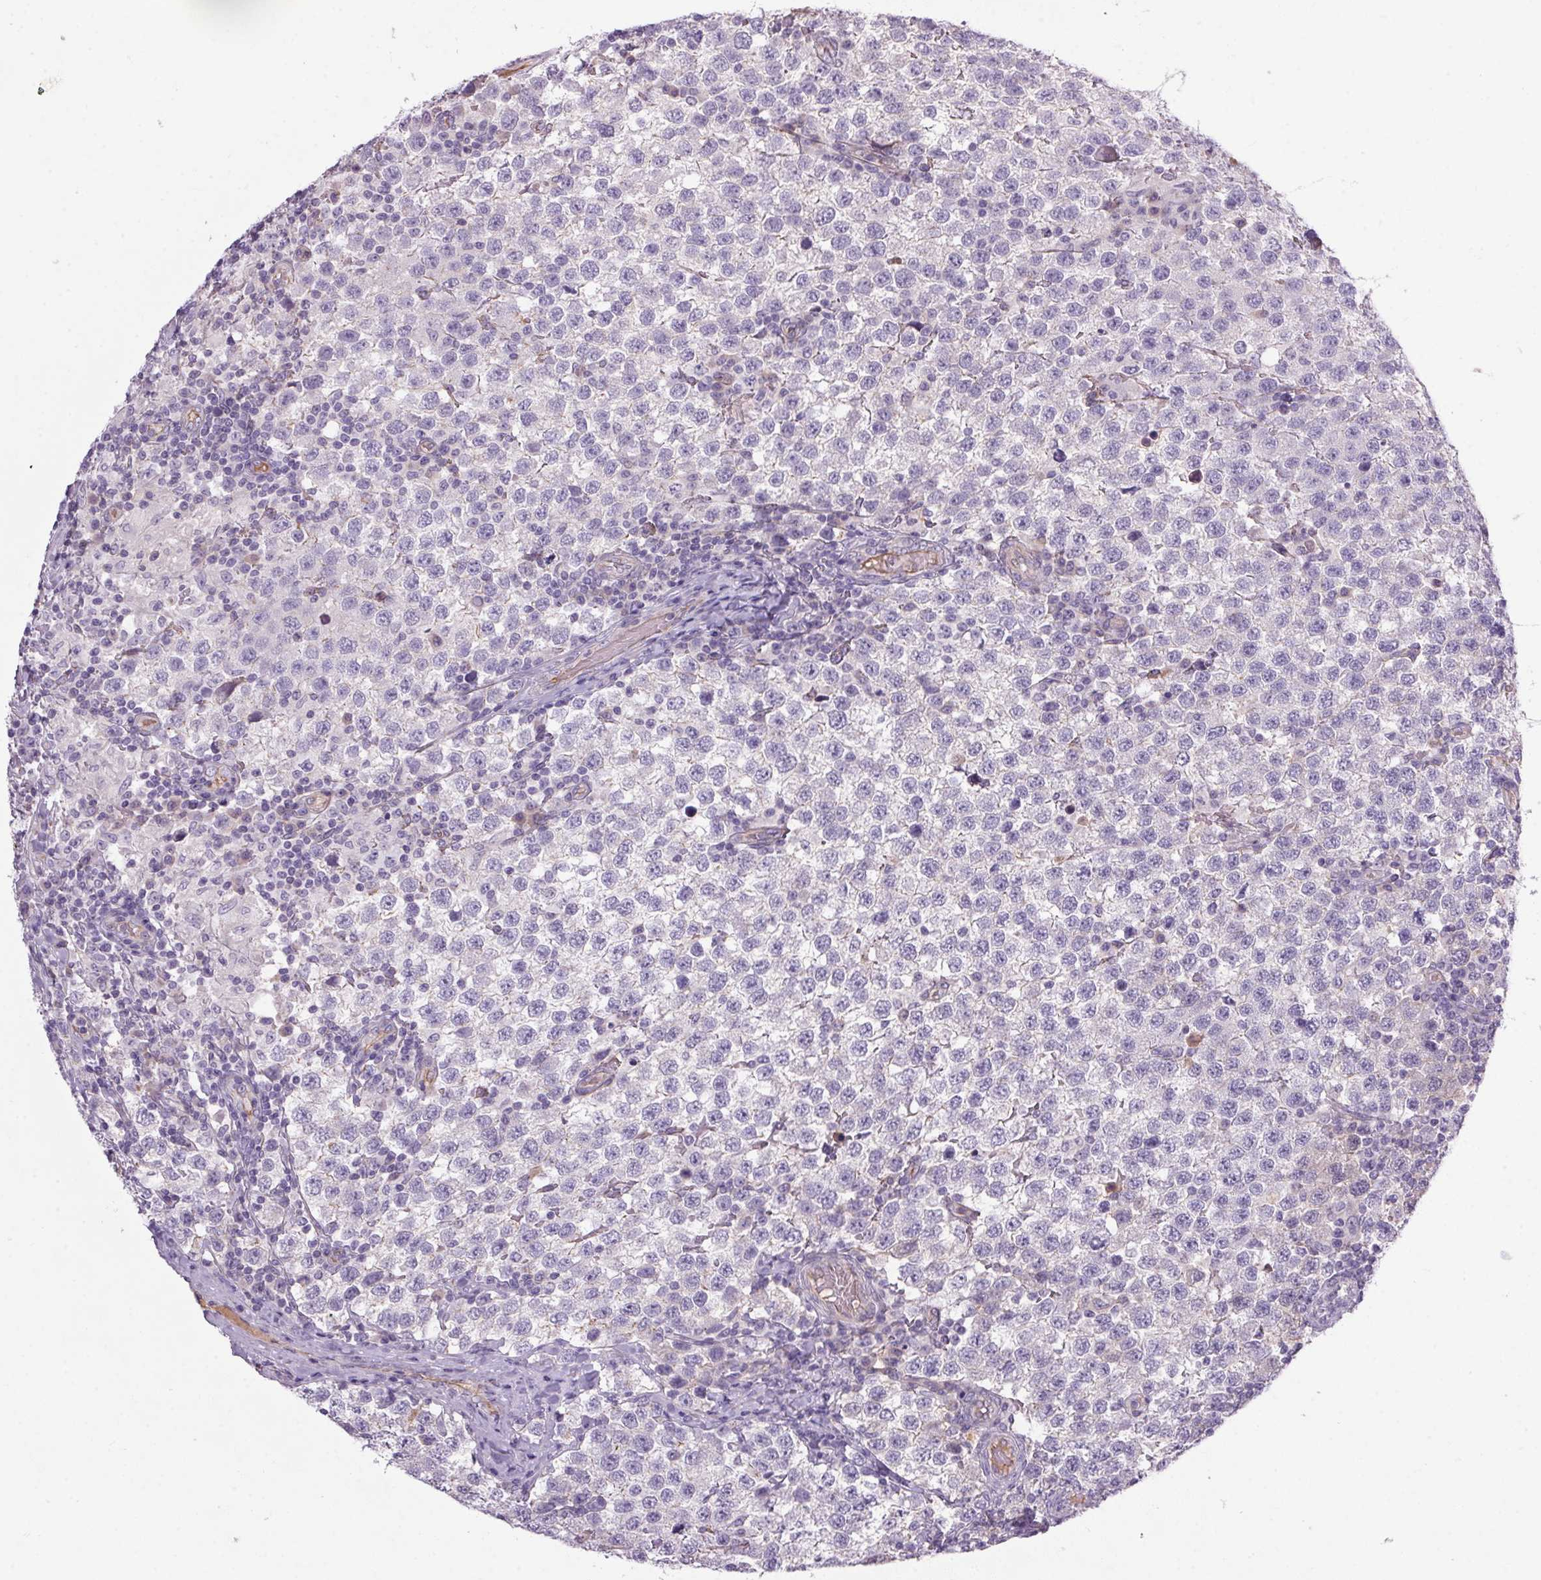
{"staining": {"intensity": "negative", "quantity": "none", "location": "none"}, "tissue": "testis cancer", "cell_type": "Tumor cells", "image_type": "cancer", "snomed": [{"axis": "morphology", "description": "Seminoma, NOS"}, {"axis": "topography", "description": "Testis"}], "caption": "High power microscopy photomicrograph of an immunohistochemistry histopathology image of testis seminoma, revealing no significant positivity in tumor cells.", "gene": "APOC4", "patient": {"sex": "male", "age": 34}}